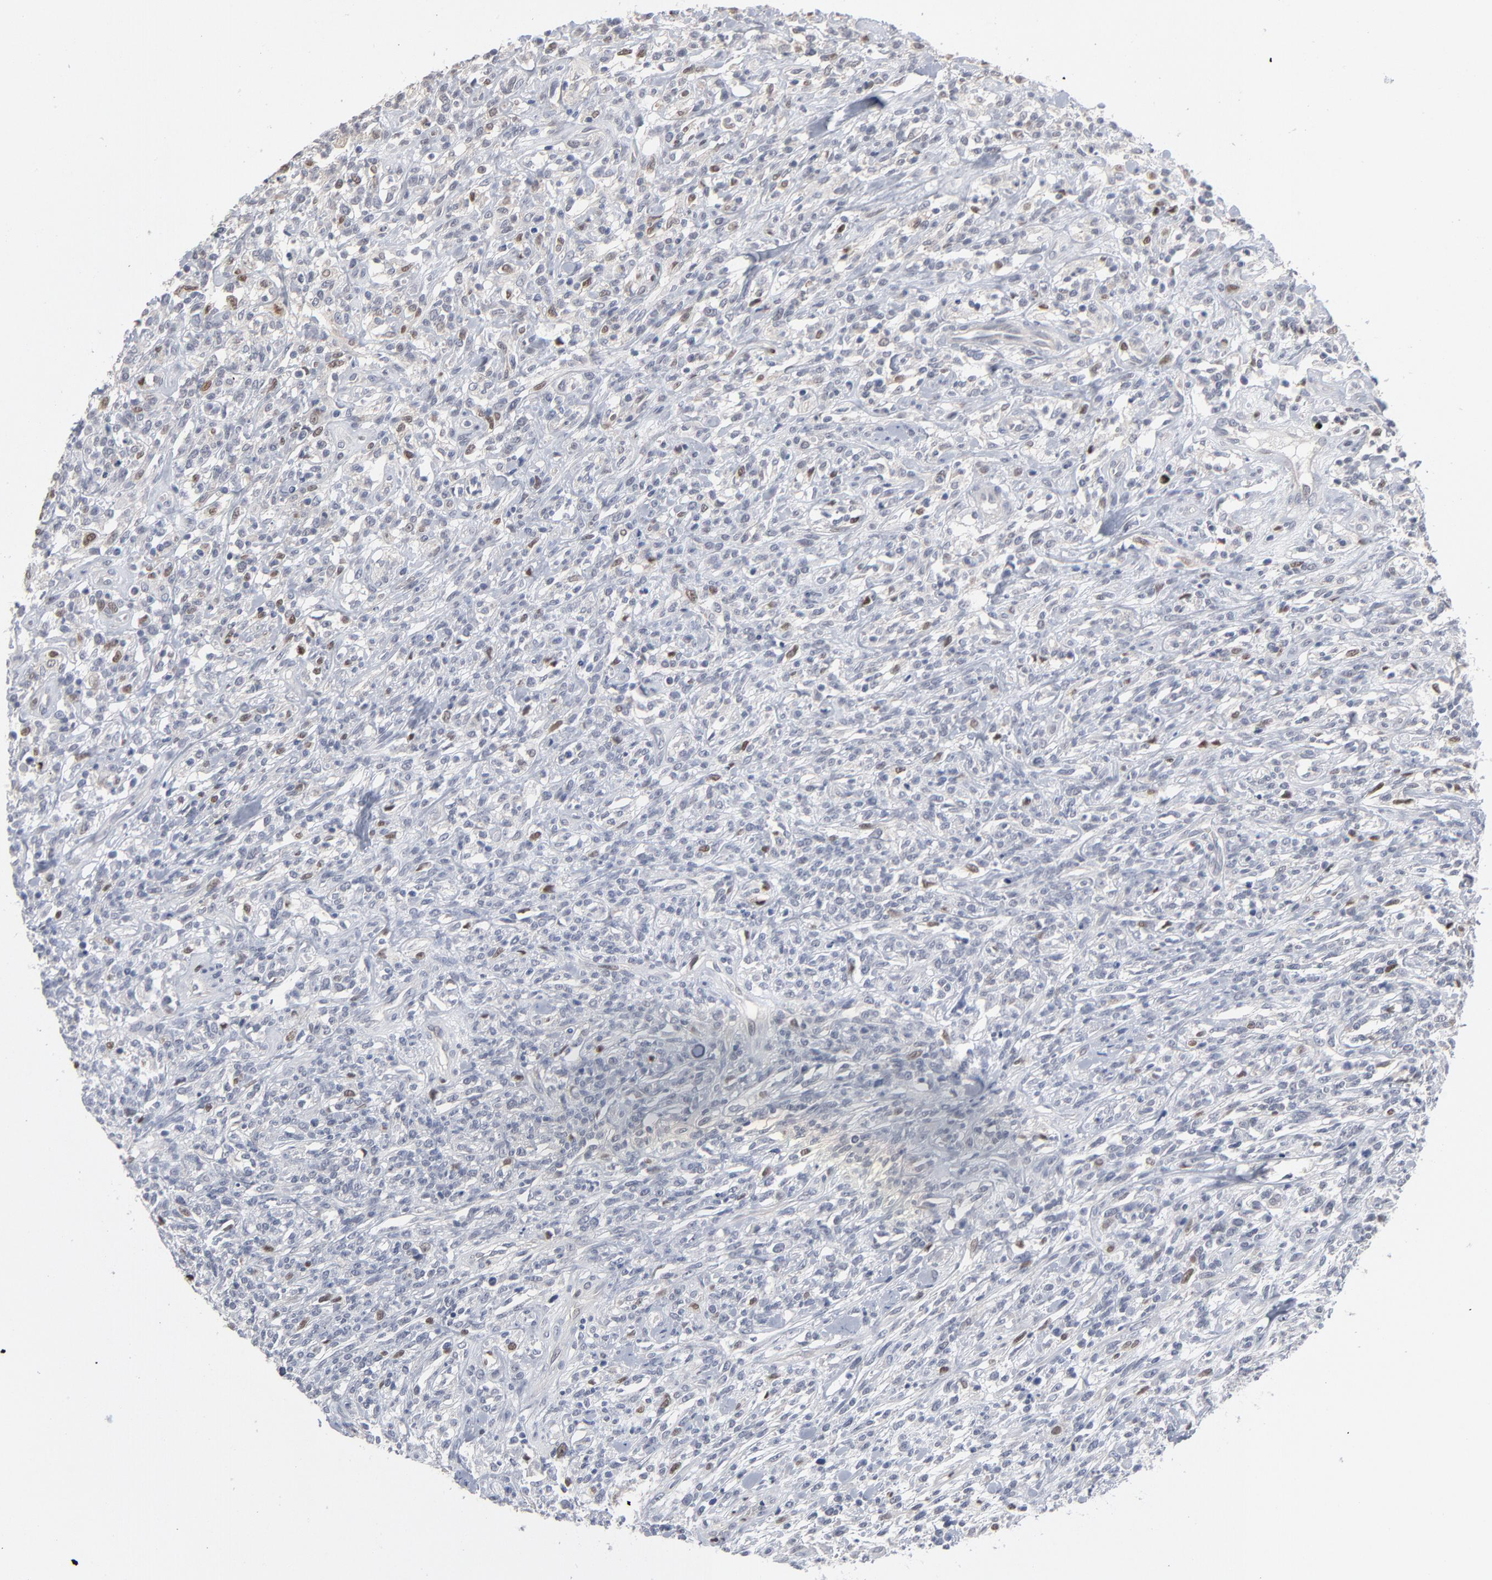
{"staining": {"intensity": "negative", "quantity": "none", "location": "none"}, "tissue": "lymphoma", "cell_type": "Tumor cells", "image_type": "cancer", "snomed": [{"axis": "morphology", "description": "Malignant lymphoma, non-Hodgkin's type, High grade"}, {"axis": "topography", "description": "Lymph node"}], "caption": "Tumor cells are negative for protein expression in human lymphoma. The staining was performed using DAB (3,3'-diaminobenzidine) to visualize the protein expression in brown, while the nuclei were stained in blue with hematoxylin (Magnification: 20x).", "gene": "FOXN2", "patient": {"sex": "female", "age": 73}}